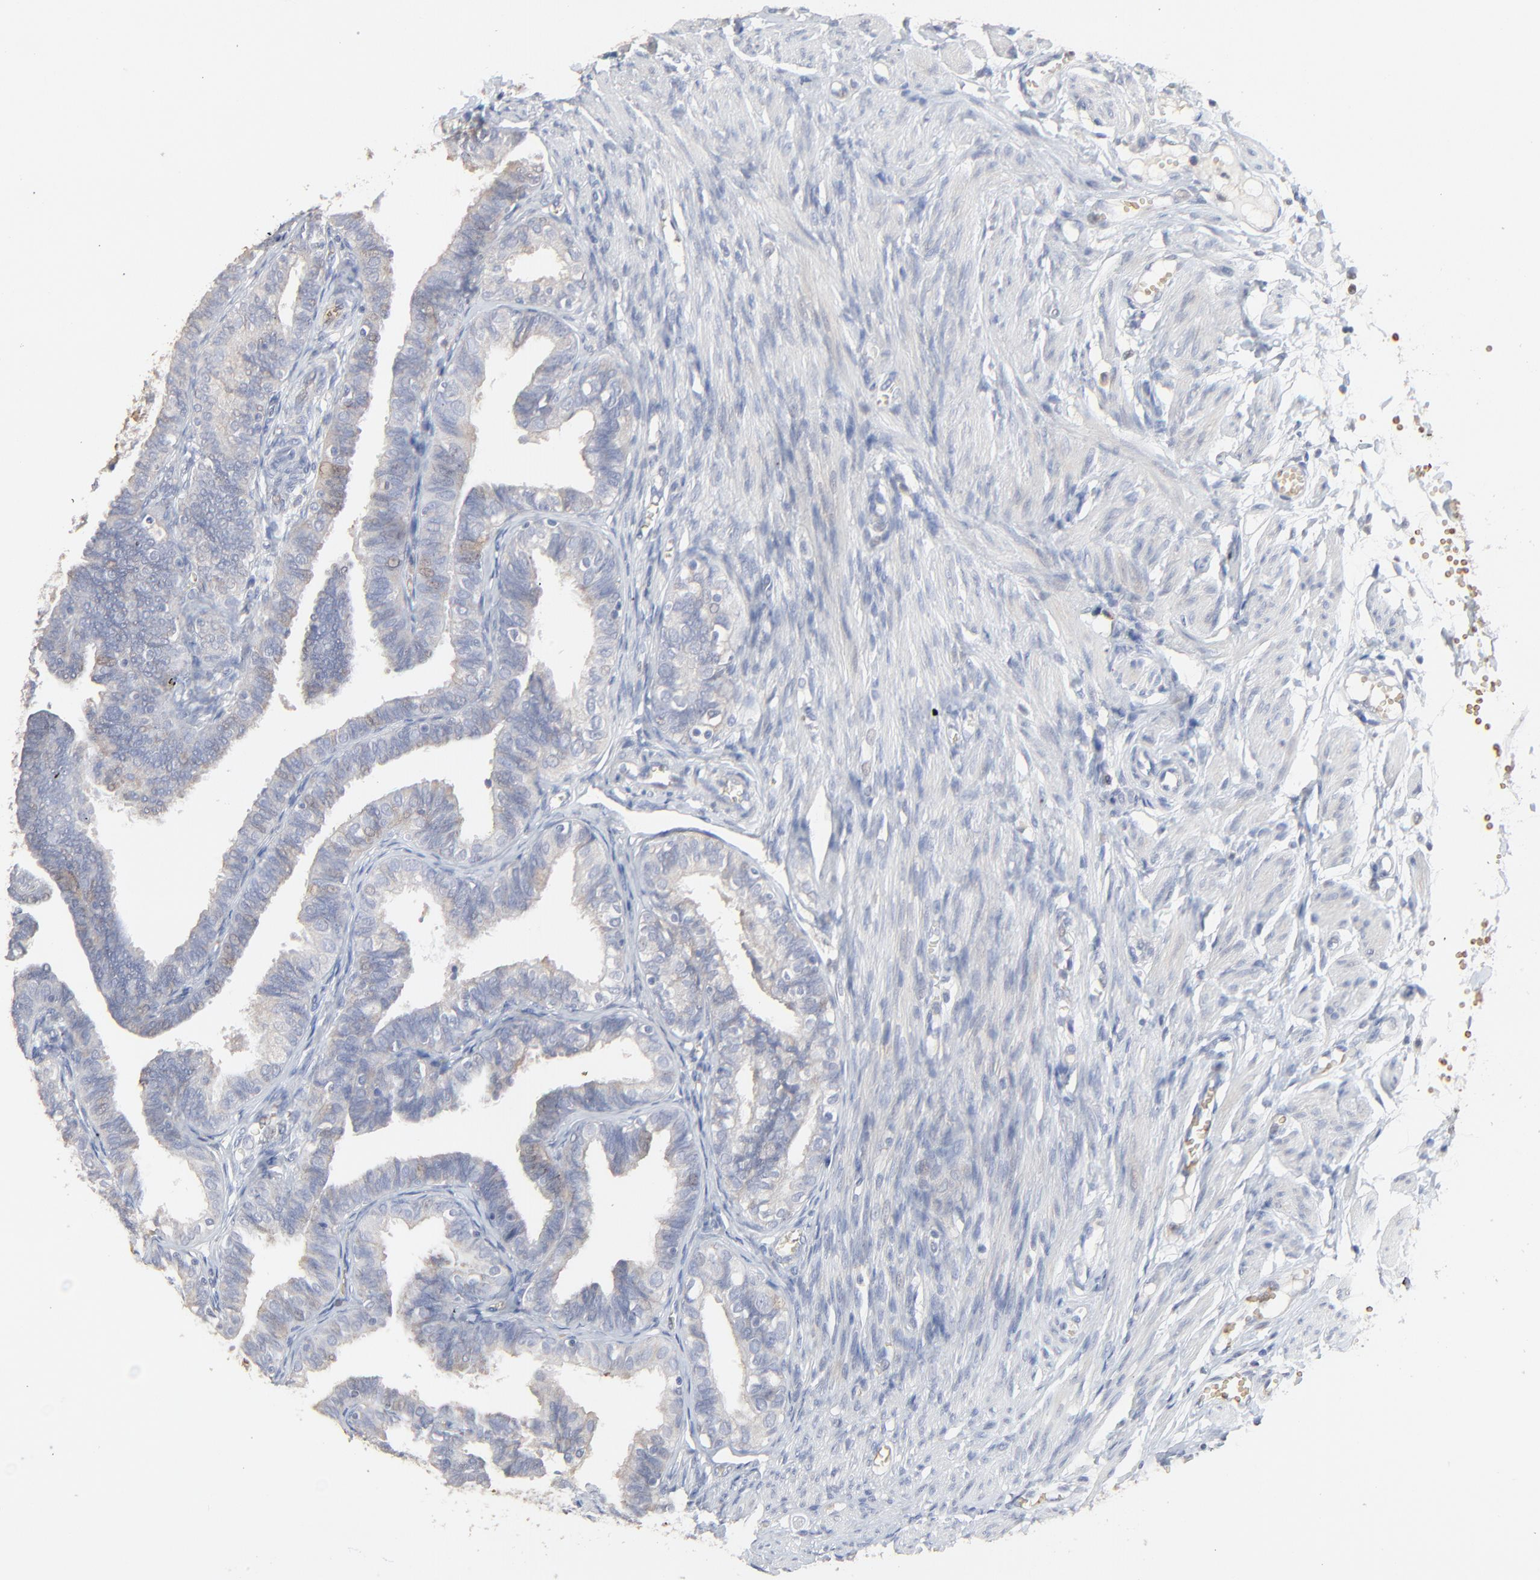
{"staining": {"intensity": "weak", "quantity": "<25%", "location": "cytoplasmic/membranous"}, "tissue": "fallopian tube", "cell_type": "Glandular cells", "image_type": "normal", "snomed": [{"axis": "morphology", "description": "Normal tissue, NOS"}, {"axis": "topography", "description": "Fallopian tube"}], "caption": "DAB immunohistochemical staining of benign human fallopian tube exhibits no significant staining in glandular cells.", "gene": "FANCB", "patient": {"sex": "female", "age": 46}}